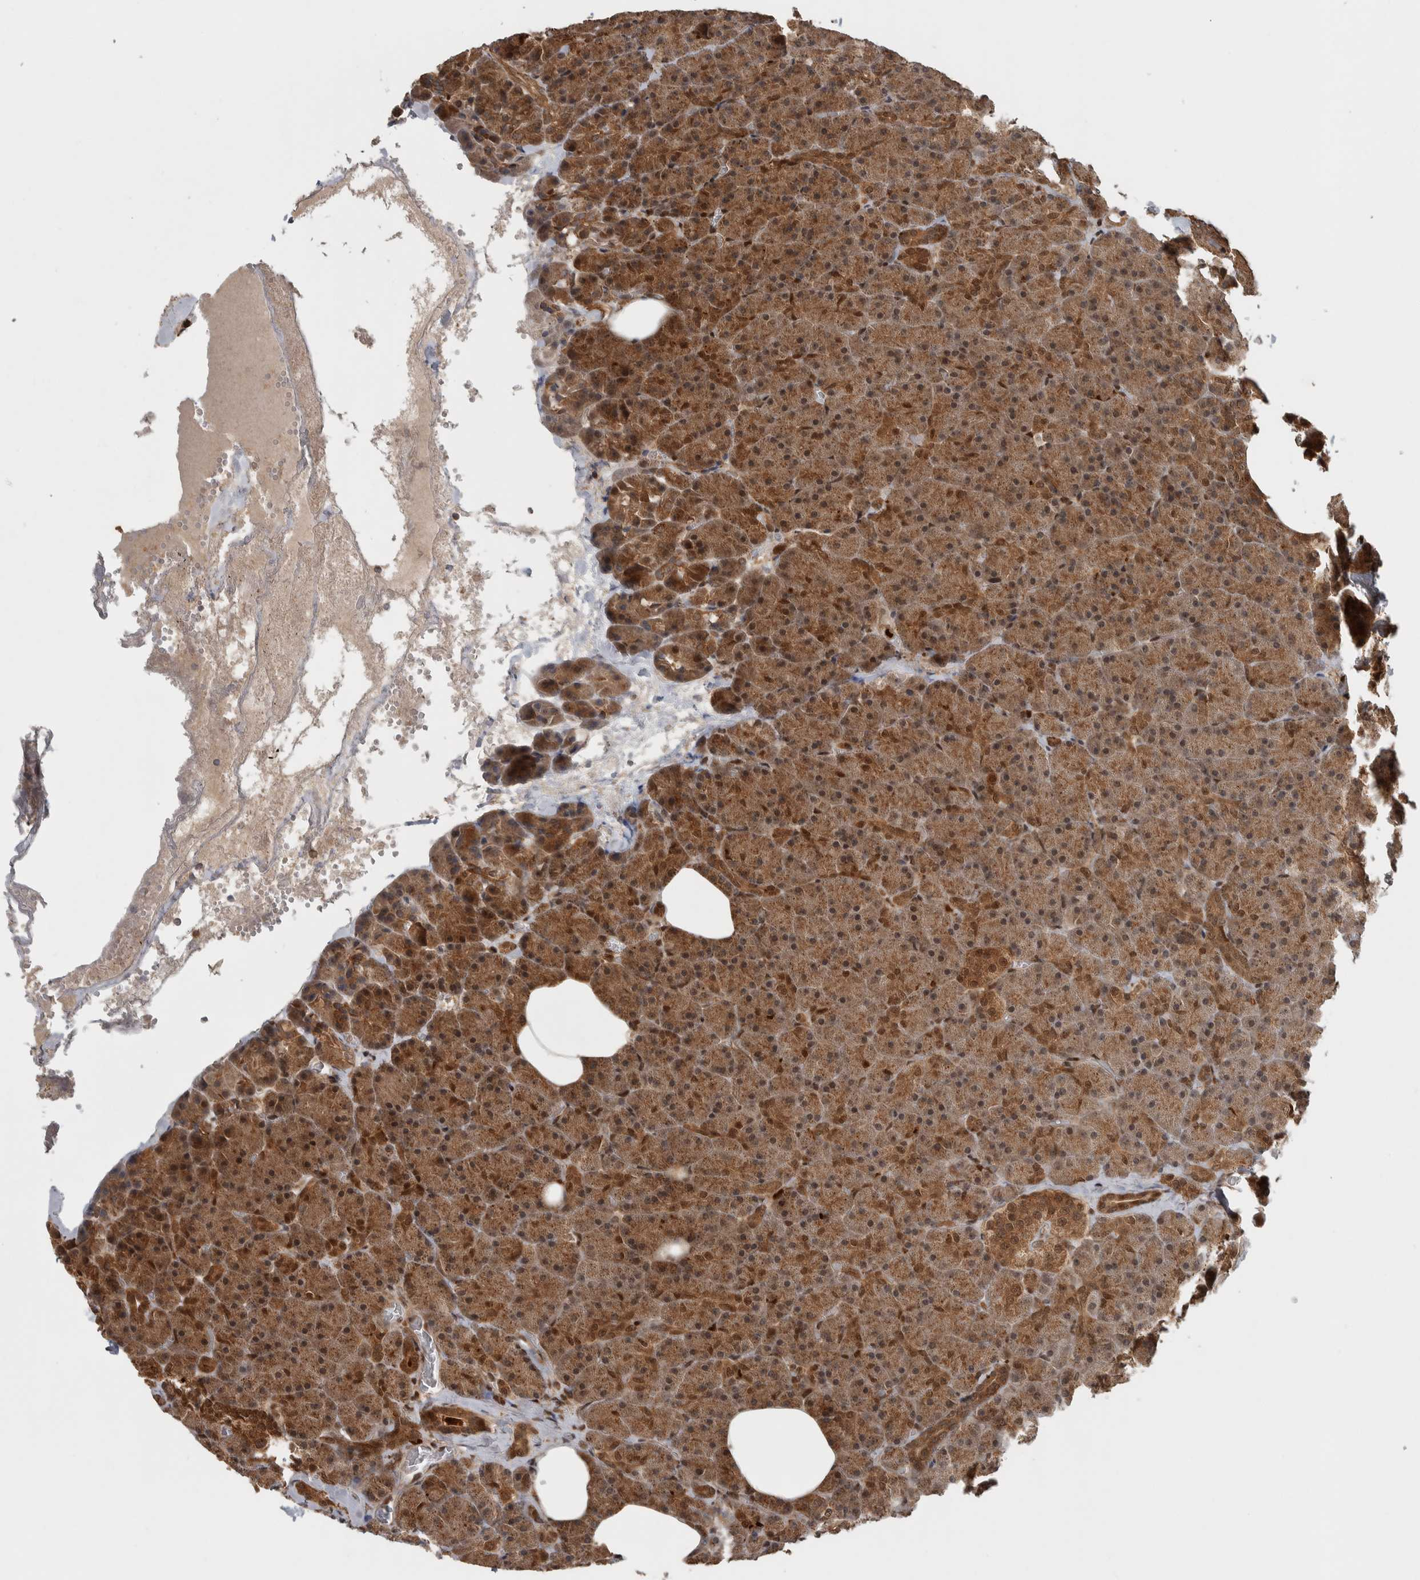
{"staining": {"intensity": "moderate", "quantity": ">75%", "location": "cytoplasmic/membranous,nuclear"}, "tissue": "pancreas", "cell_type": "Exocrine glandular cells", "image_type": "normal", "snomed": [{"axis": "morphology", "description": "Normal tissue, NOS"}, {"axis": "morphology", "description": "Carcinoid, malignant, NOS"}, {"axis": "topography", "description": "Pancreas"}], "caption": "A medium amount of moderate cytoplasmic/membranous,nuclear positivity is appreciated in approximately >75% of exocrine glandular cells in normal pancreas.", "gene": "RPS6KA4", "patient": {"sex": "female", "age": 35}}